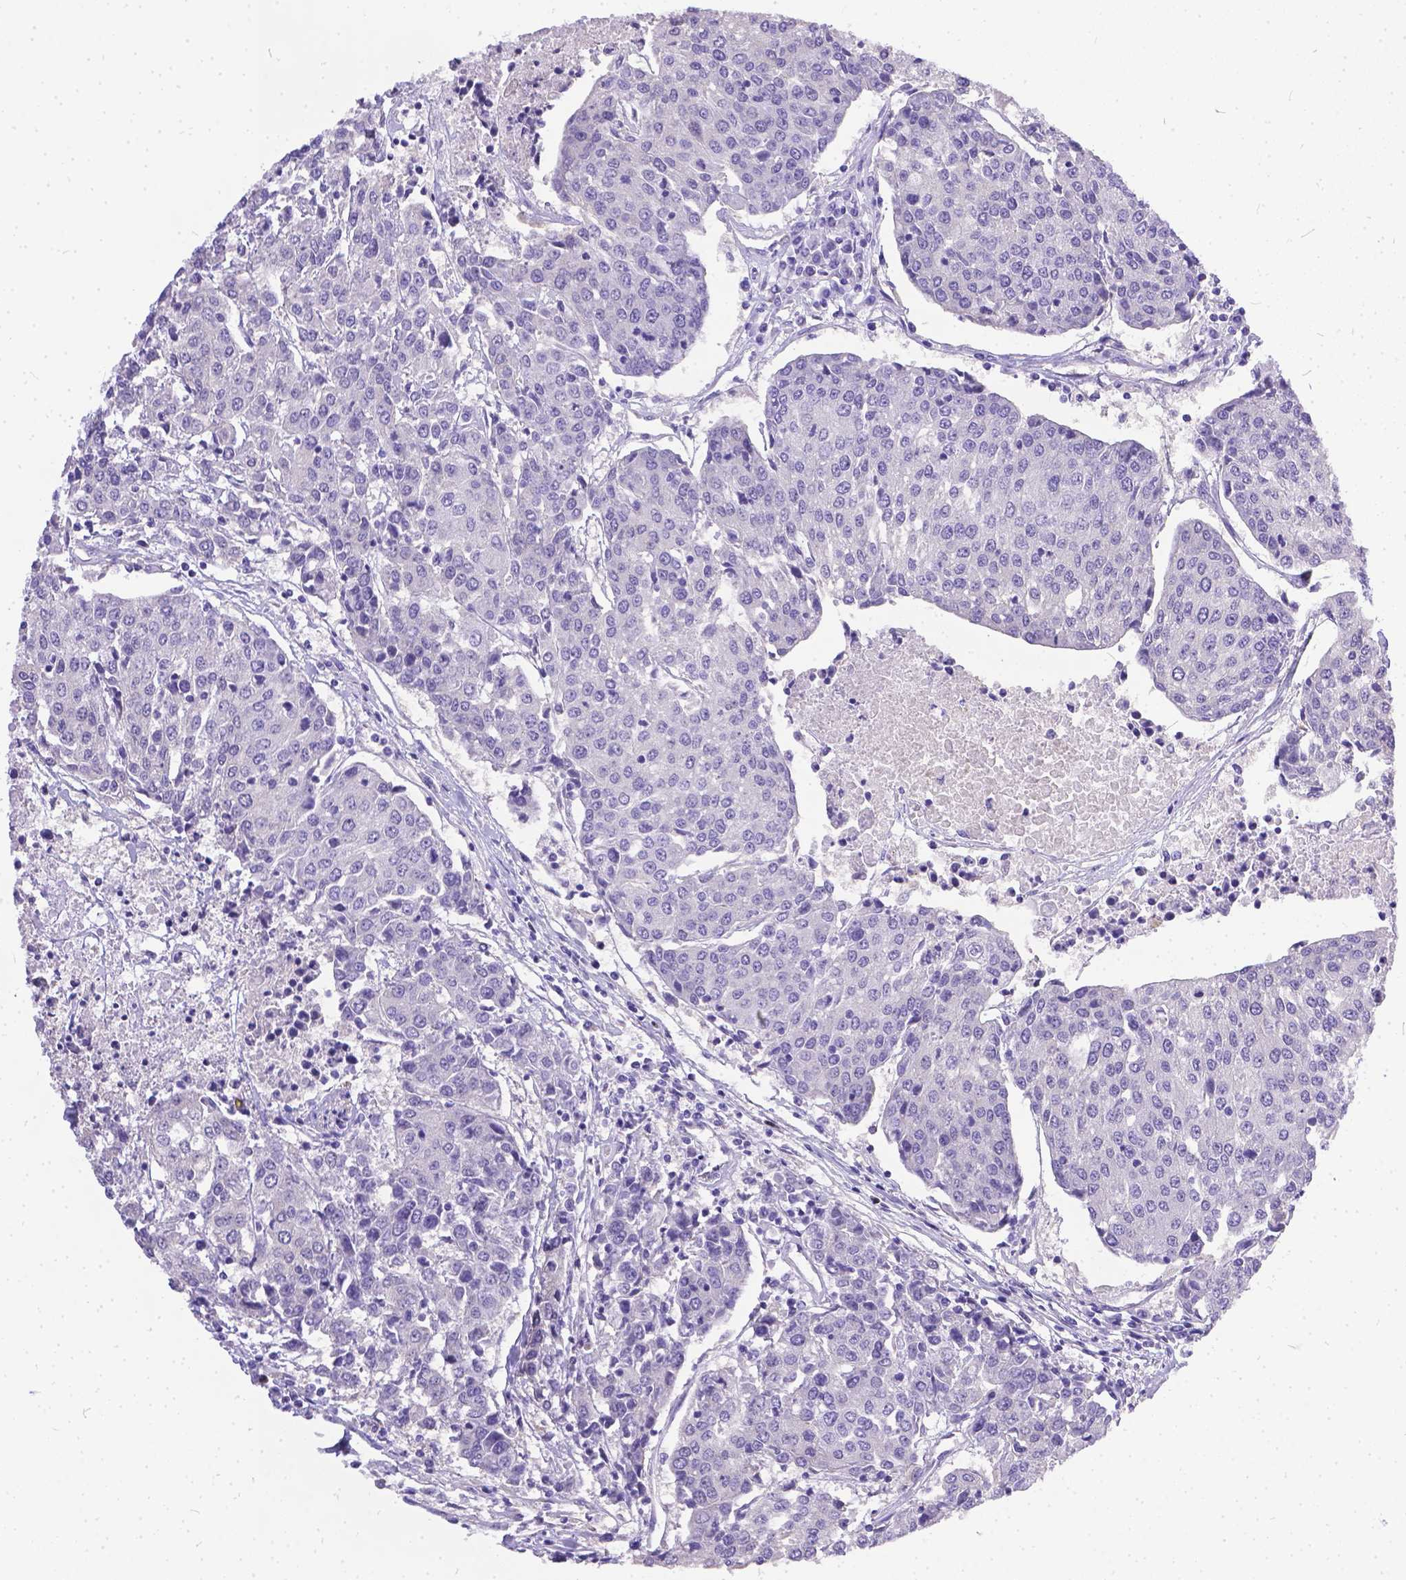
{"staining": {"intensity": "negative", "quantity": "none", "location": "none"}, "tissue": "urothelial cancer", "cell_type": "Tumor cells", "image_type": "cancer", "snomed": [{"axis": "morphology", "description": "Urothelial carcinoma, High grade"}, {"axis": "topography", "description": "Urinary bladder"}], "caption": "IHC of human urothelial cancer exhibits no staining in tumor cells.", "gene": "DLEC1", "patient": {"sex": "female", "age": 85}}